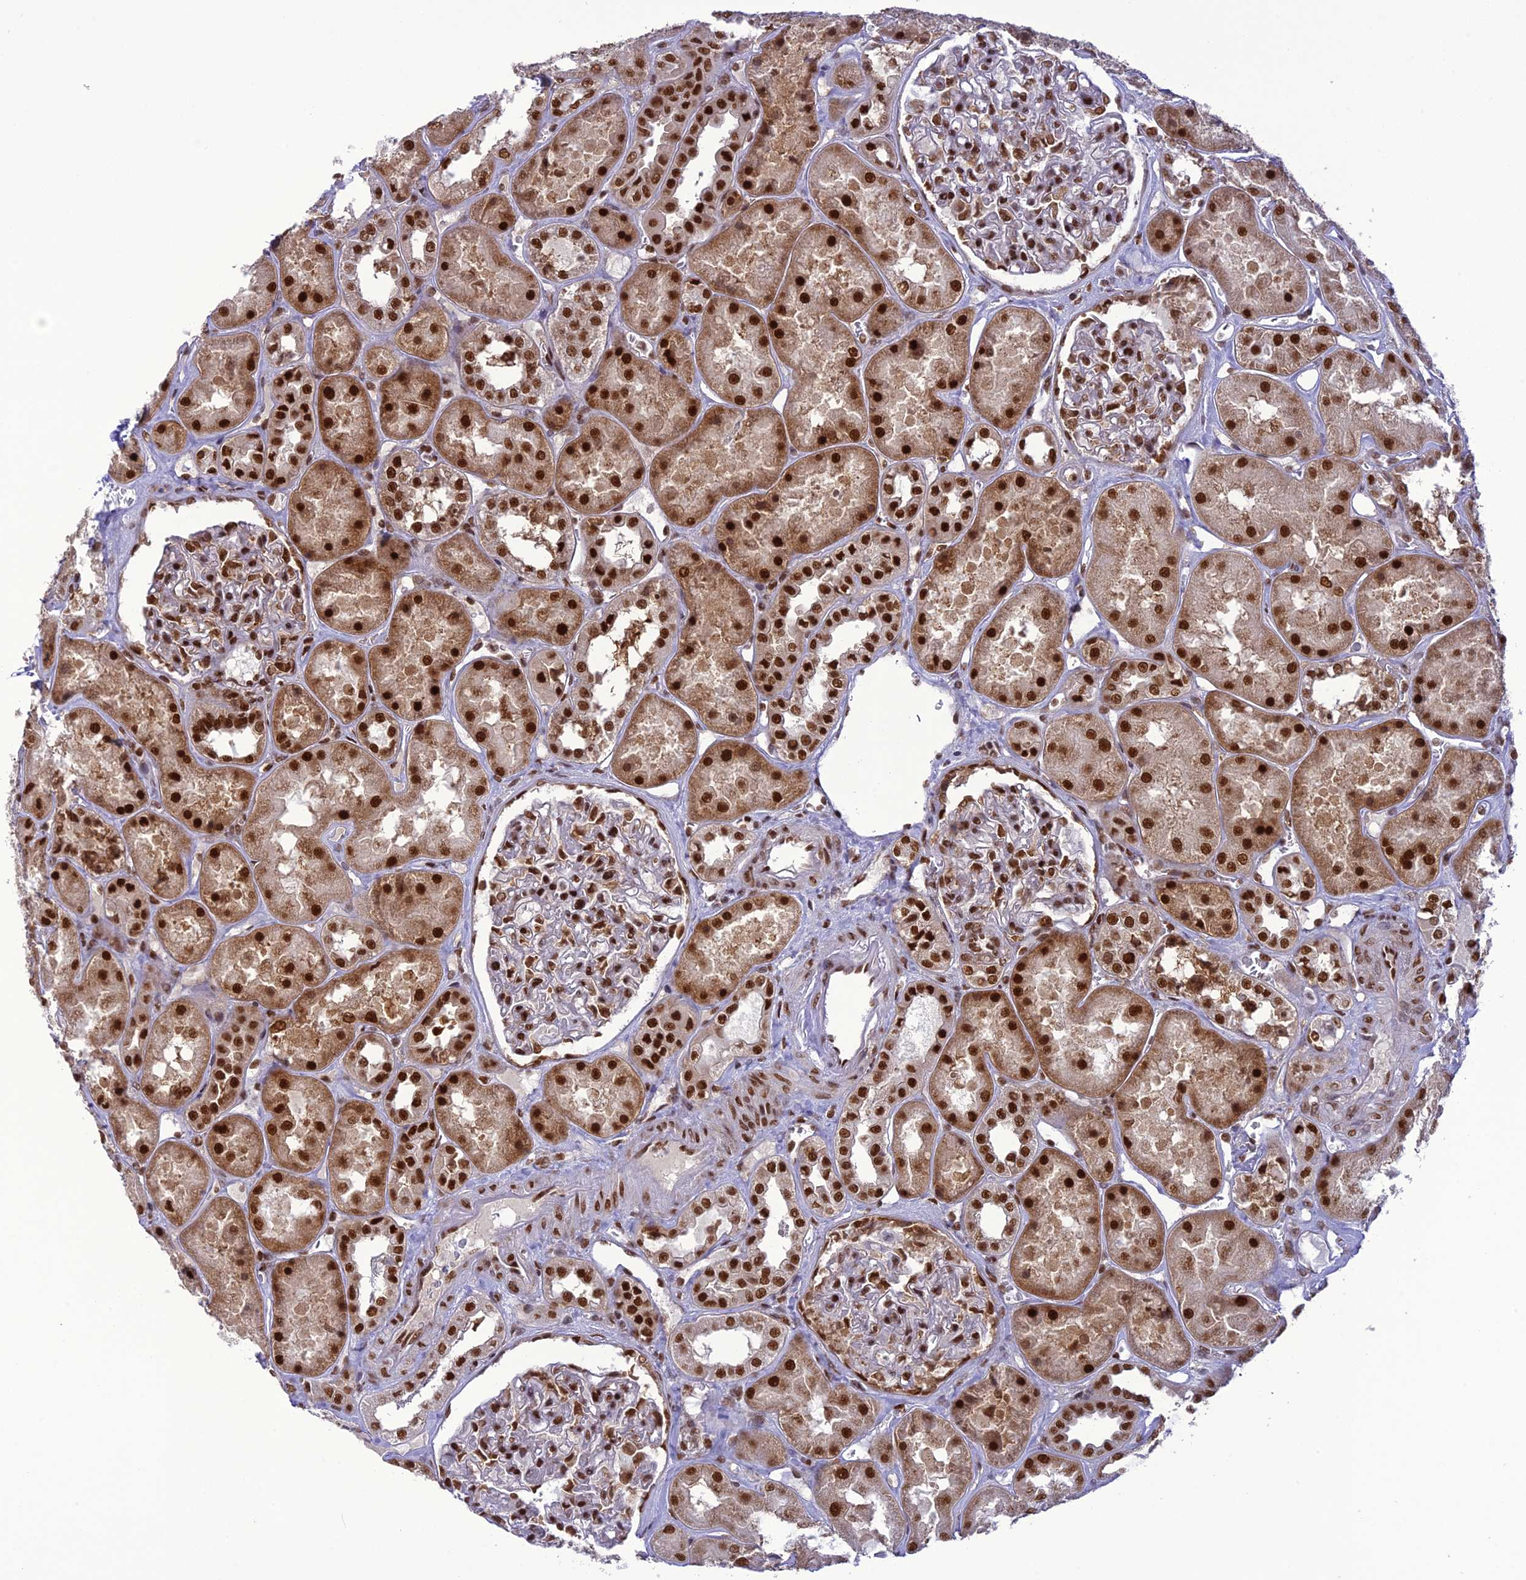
{"staining": {"intensity": "strong", "quantity": ">75%", "location": "nuclear"}, "tissue": "kidney", "cell_type": "Cells in glomeruli", "image_type": "normal", "snomed": [{"axis": "morphology", "description": "Normal tissue, NOS"}, {"axis": "topography", "description": "Kidney"}], "caption": "Immunohistochemical staining of benign human kidney displays >75% levels of strong nuclear protein positivity in approximately >75% of cells in glomeruli. Nuclei are stained in blue.", "gene": "DDX1", "patient": {"sex": "male", "age": 70}}